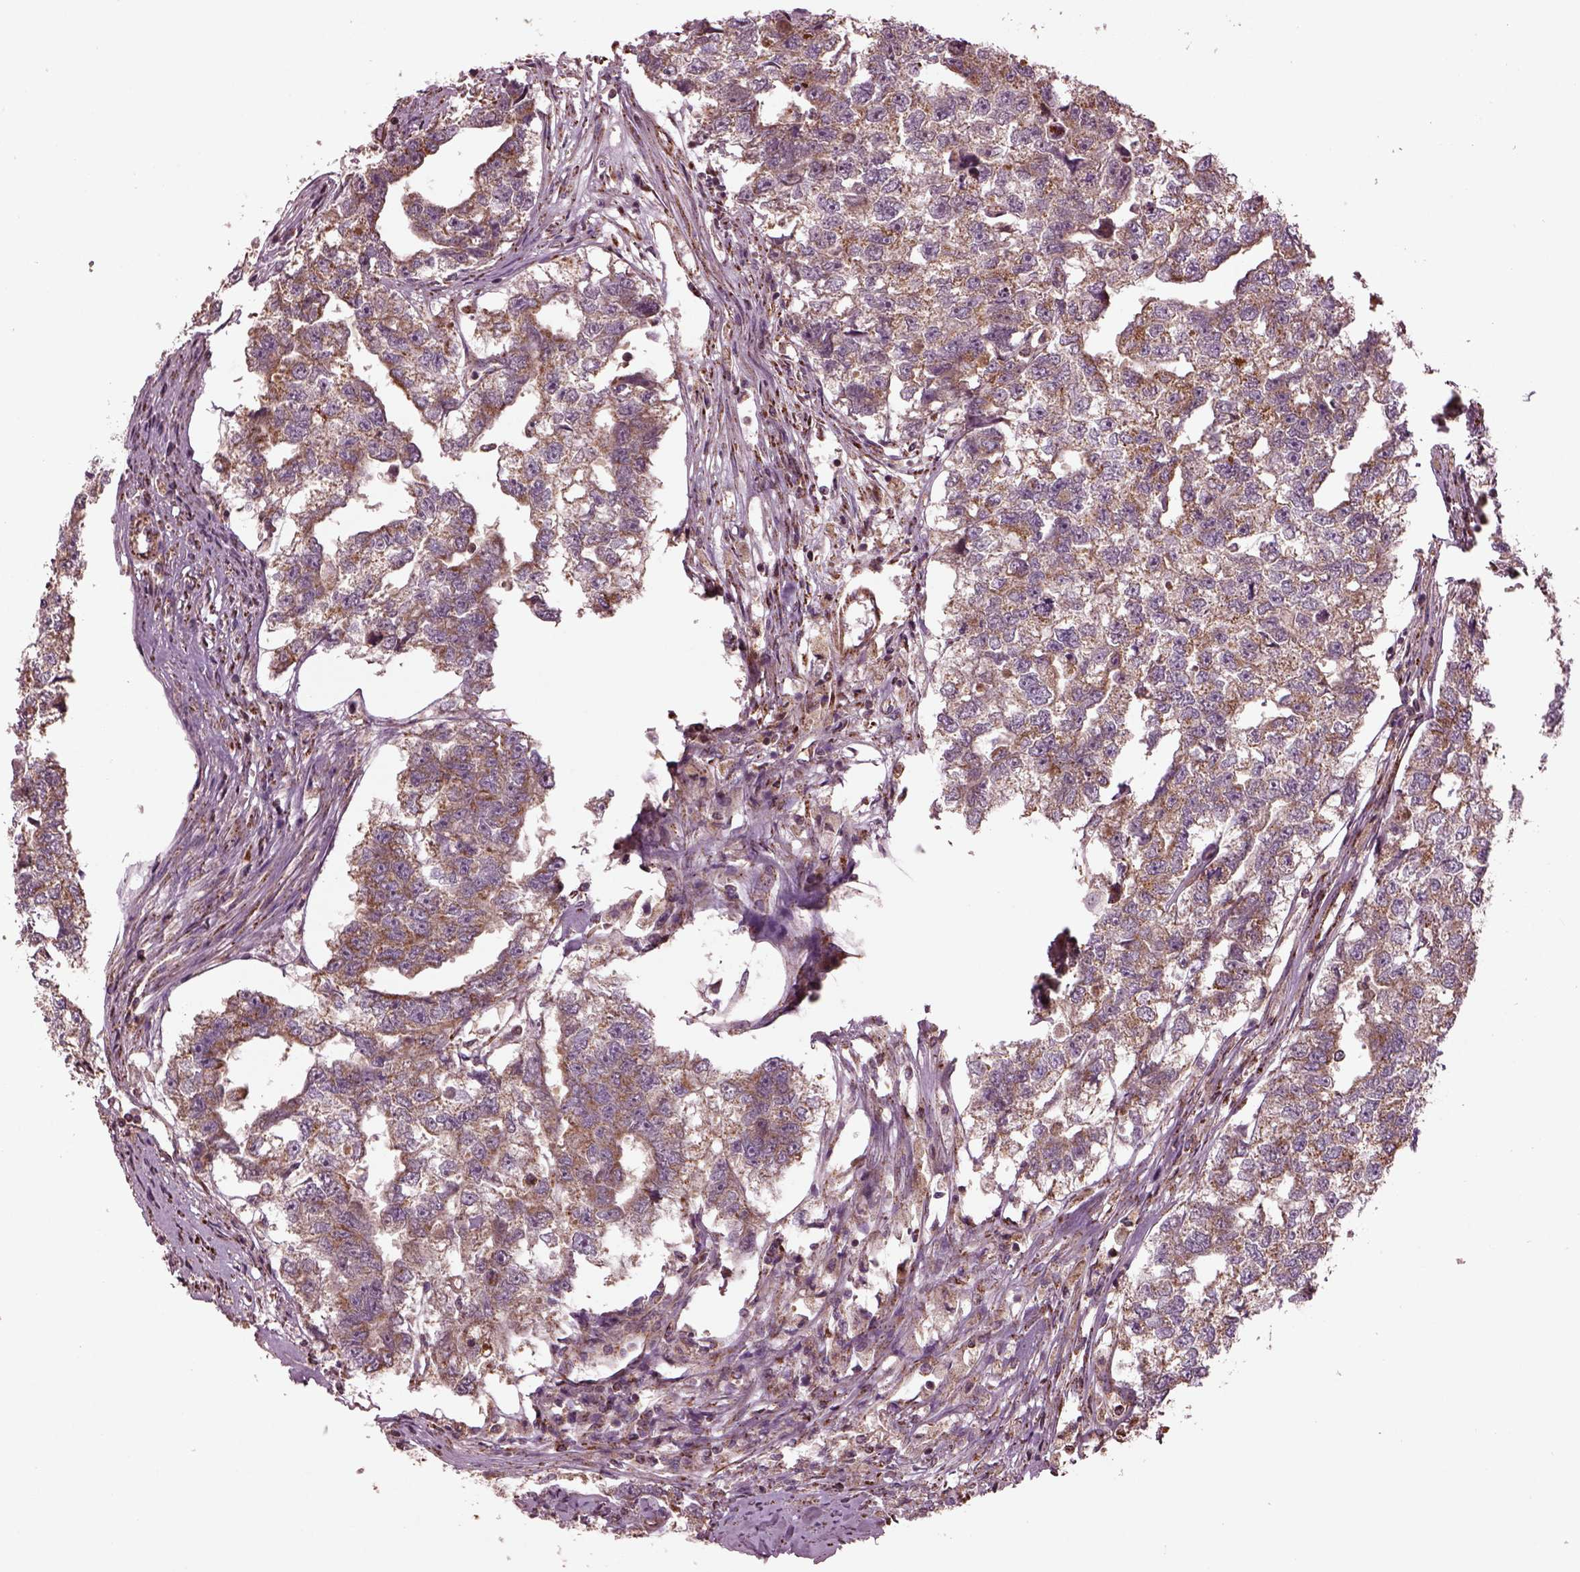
{"staining": {"intensity": "moderate", "quantity": "<25%", "location": "cytoplasmic/membranous"}, "tissue": "testis cancer", "cell_type": "Tumor cells", "image_type": "cancer", "snomed": [{"axis": "morphology", "description": "Carcinoma, Embryonal, NOS"}, {"axis": "morphology", "description": "Teratoma, malignant, NOS"}, {"axis": "topography", "description": "Testis"}], "caption": "Protein staining reveals moderate cytoplasmic/membranous expression in about <25% of tumor cells in testis cancer (teratoma (malignant)). (Stains: DAB in brown, nuclei in blue, Microscopy: brightfield microscopy at high magnification).", "gene": "TMEM254", "patient": {"sex": "male", "age": 44}}